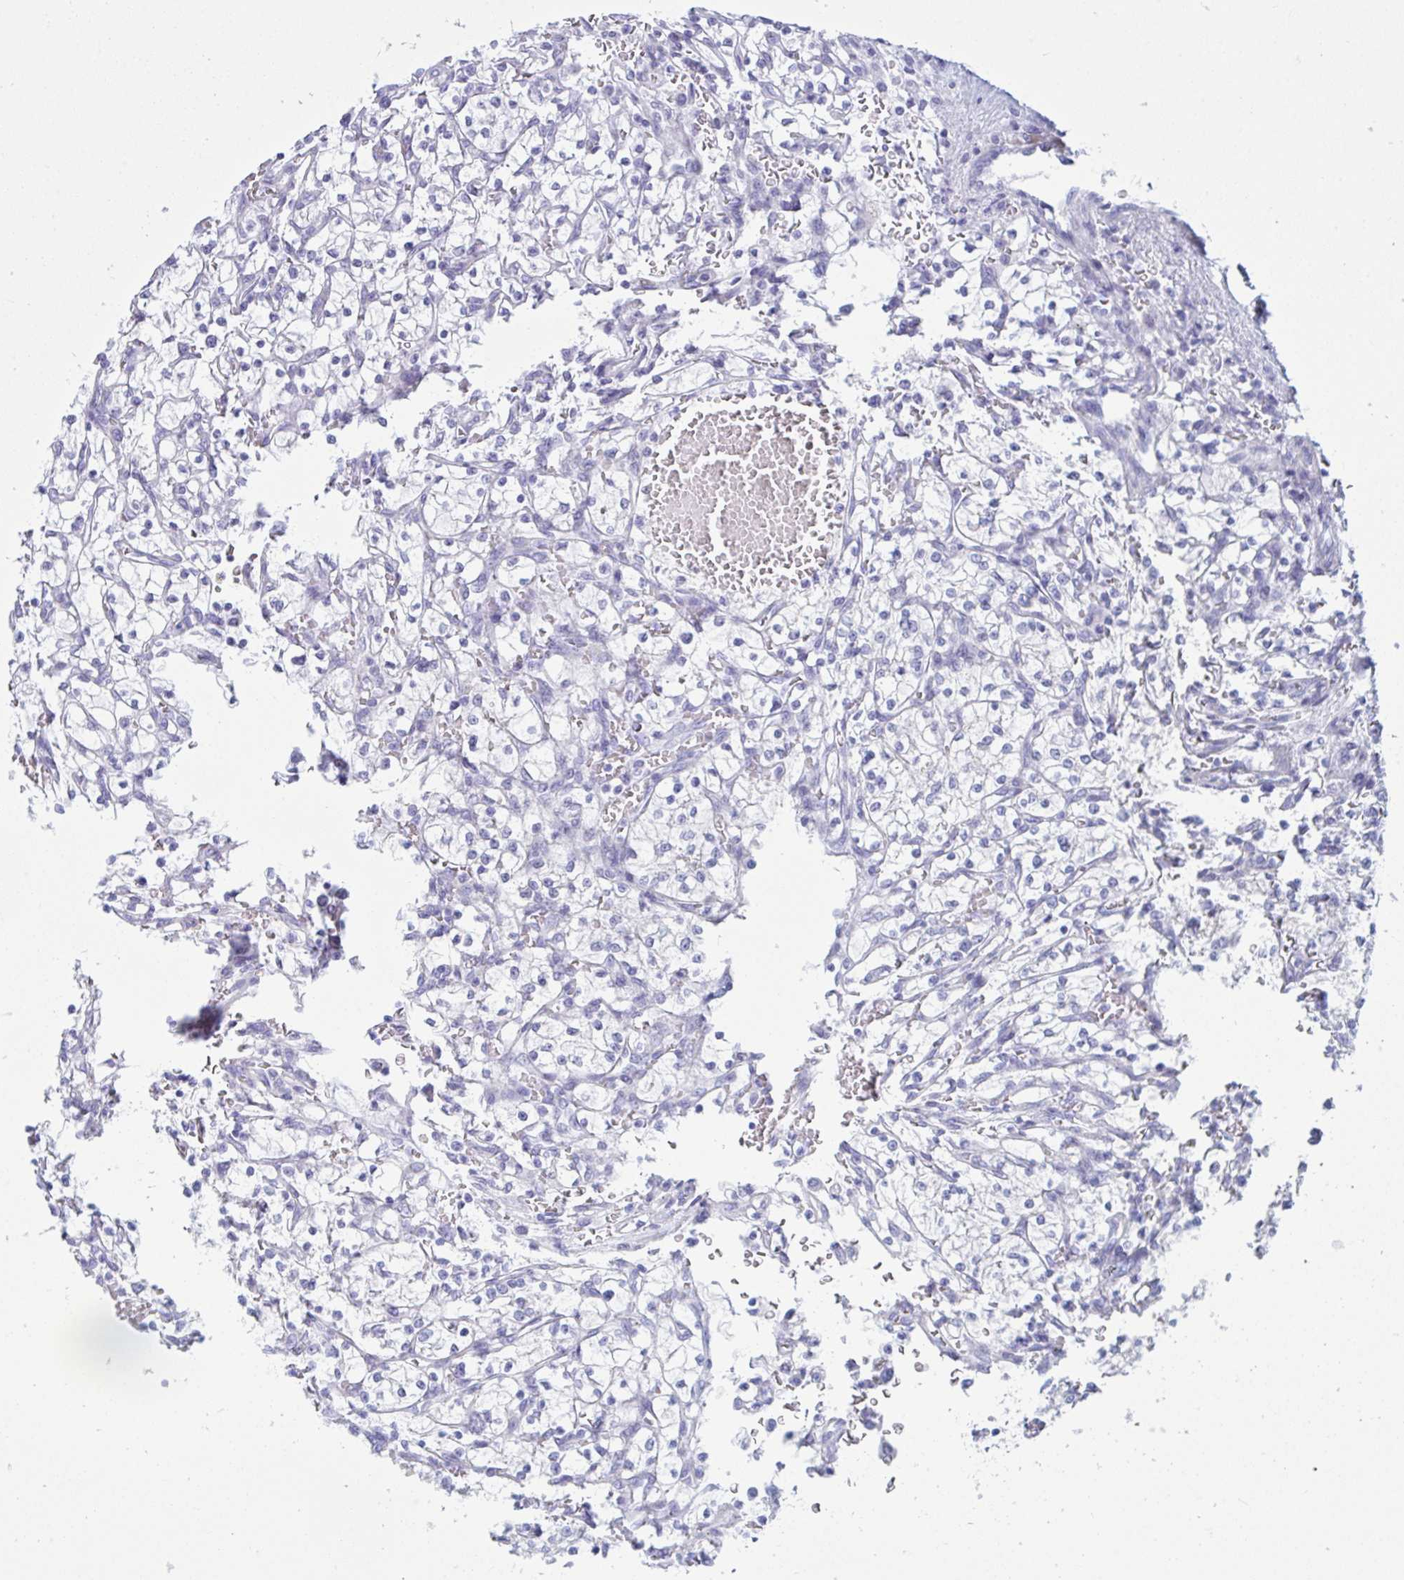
{"staining": {"intensity": "negative", "quantity": "none", "location": "none"}, "tissue": "renal cancer", "cell_type": "Tumor cells", "image_type": "cancer", "snomed": [{"axis": "morphology", "description": "Adenocarcinoma, NOS"}, {"axis": "topography", "description": "Kidney"}], "caption": "A micrograph of human adenocarcinoma (renal) is negative for staining in tumor cells. (DAB (3,3'-diaminobenzidine) IHC with hematoxylin counter stain).", "gene": "BBS1", "patient": {"sex": "female", "age": 64}}